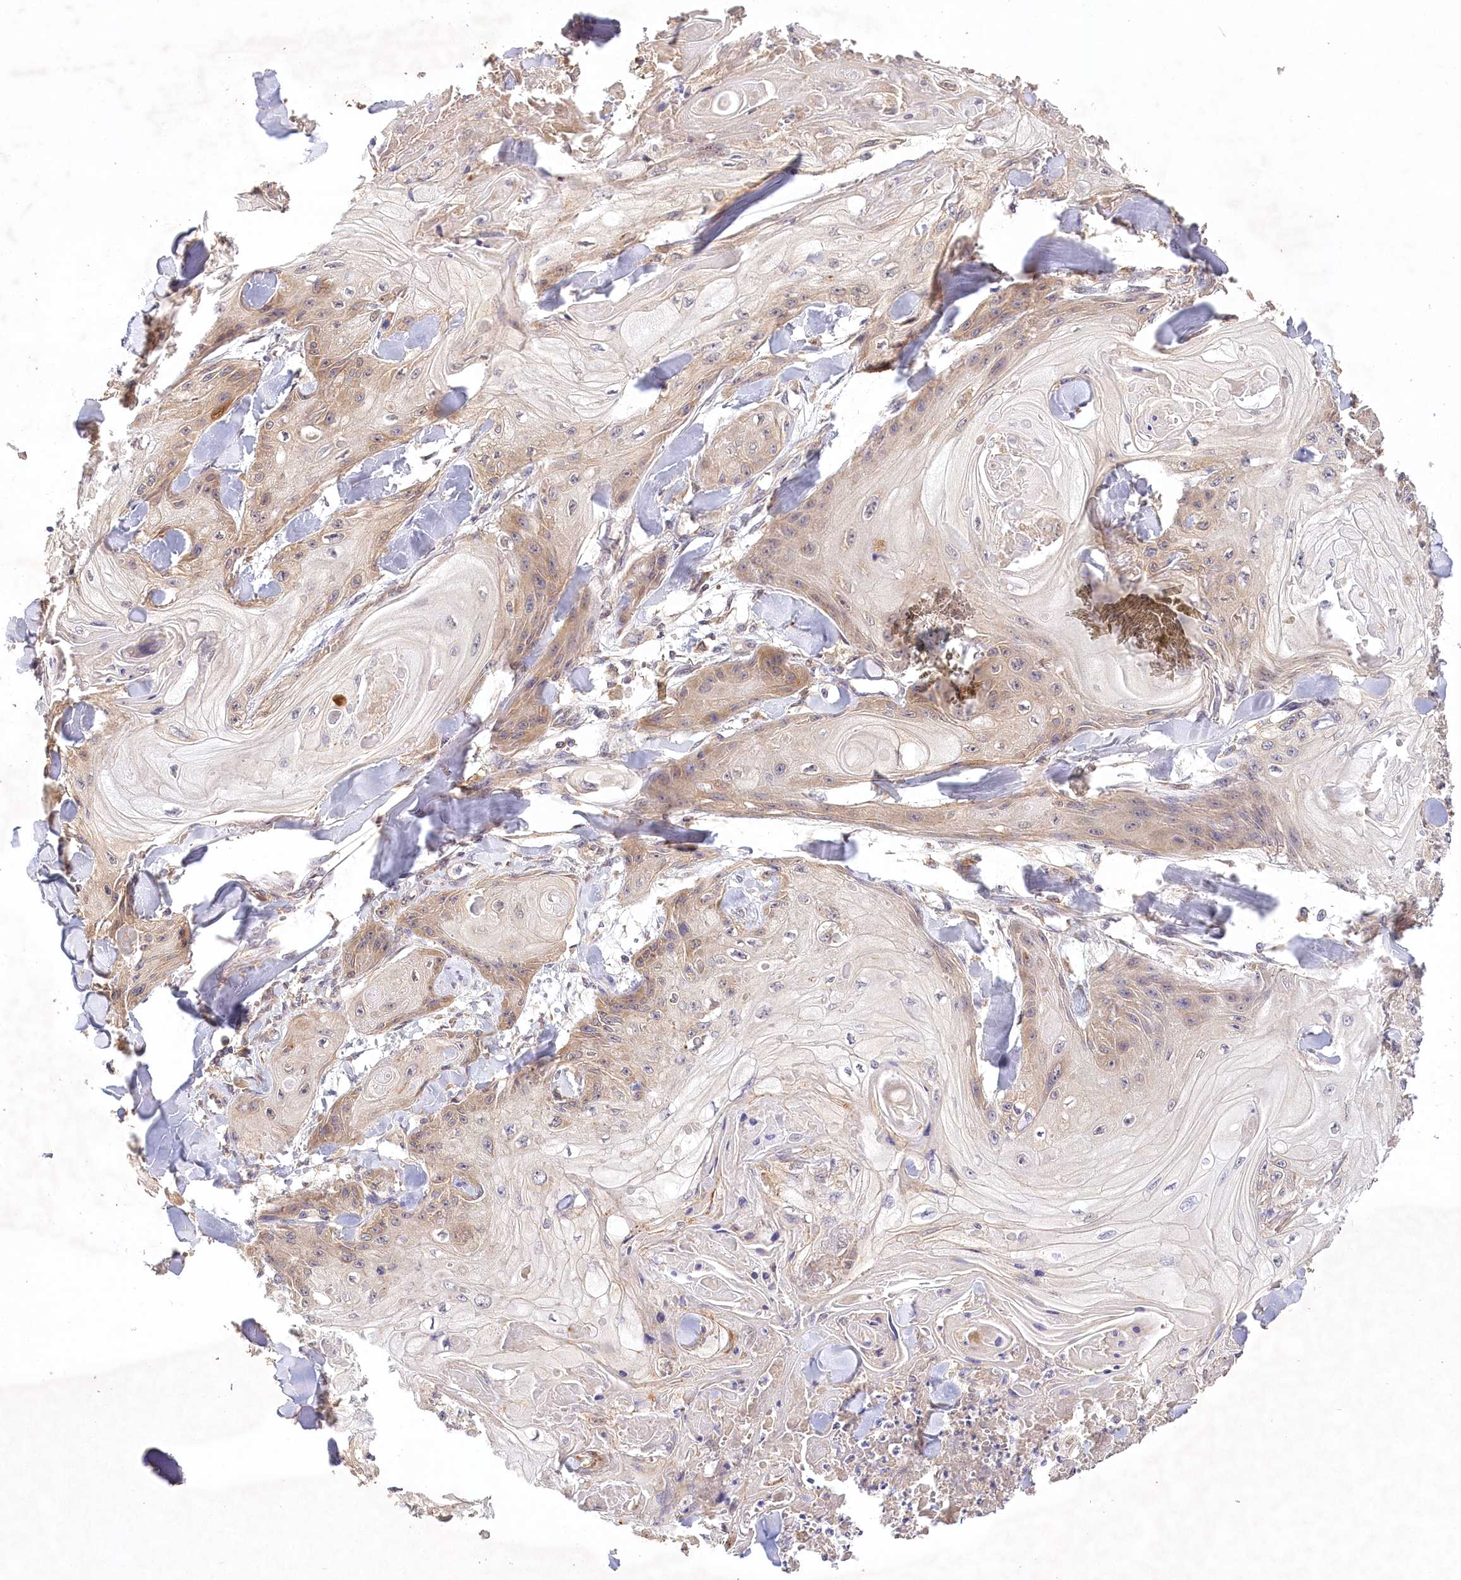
{"staining": {"intensity": "weak", "quantity": "<25%", "location": "cytoplasmic/membranous"}, "tissue": "skin cancer", "cell_type": "Tumor cells", "image_type": "cancer", "snomed": [{"axis": "morphology", "description": "Squamous cell carcinoma, NOS"}, {"axis": "topography", "description": "Skin"}], "caption": "IHC histopathology image of neoplastic tissue: skin cancer stained with DAB (3,3'-diaminobenzidine) demonstrates no significant protein positivity in tumor cells.", "gene": "LSS", "patient": {"sex": "male", "age": 74}}